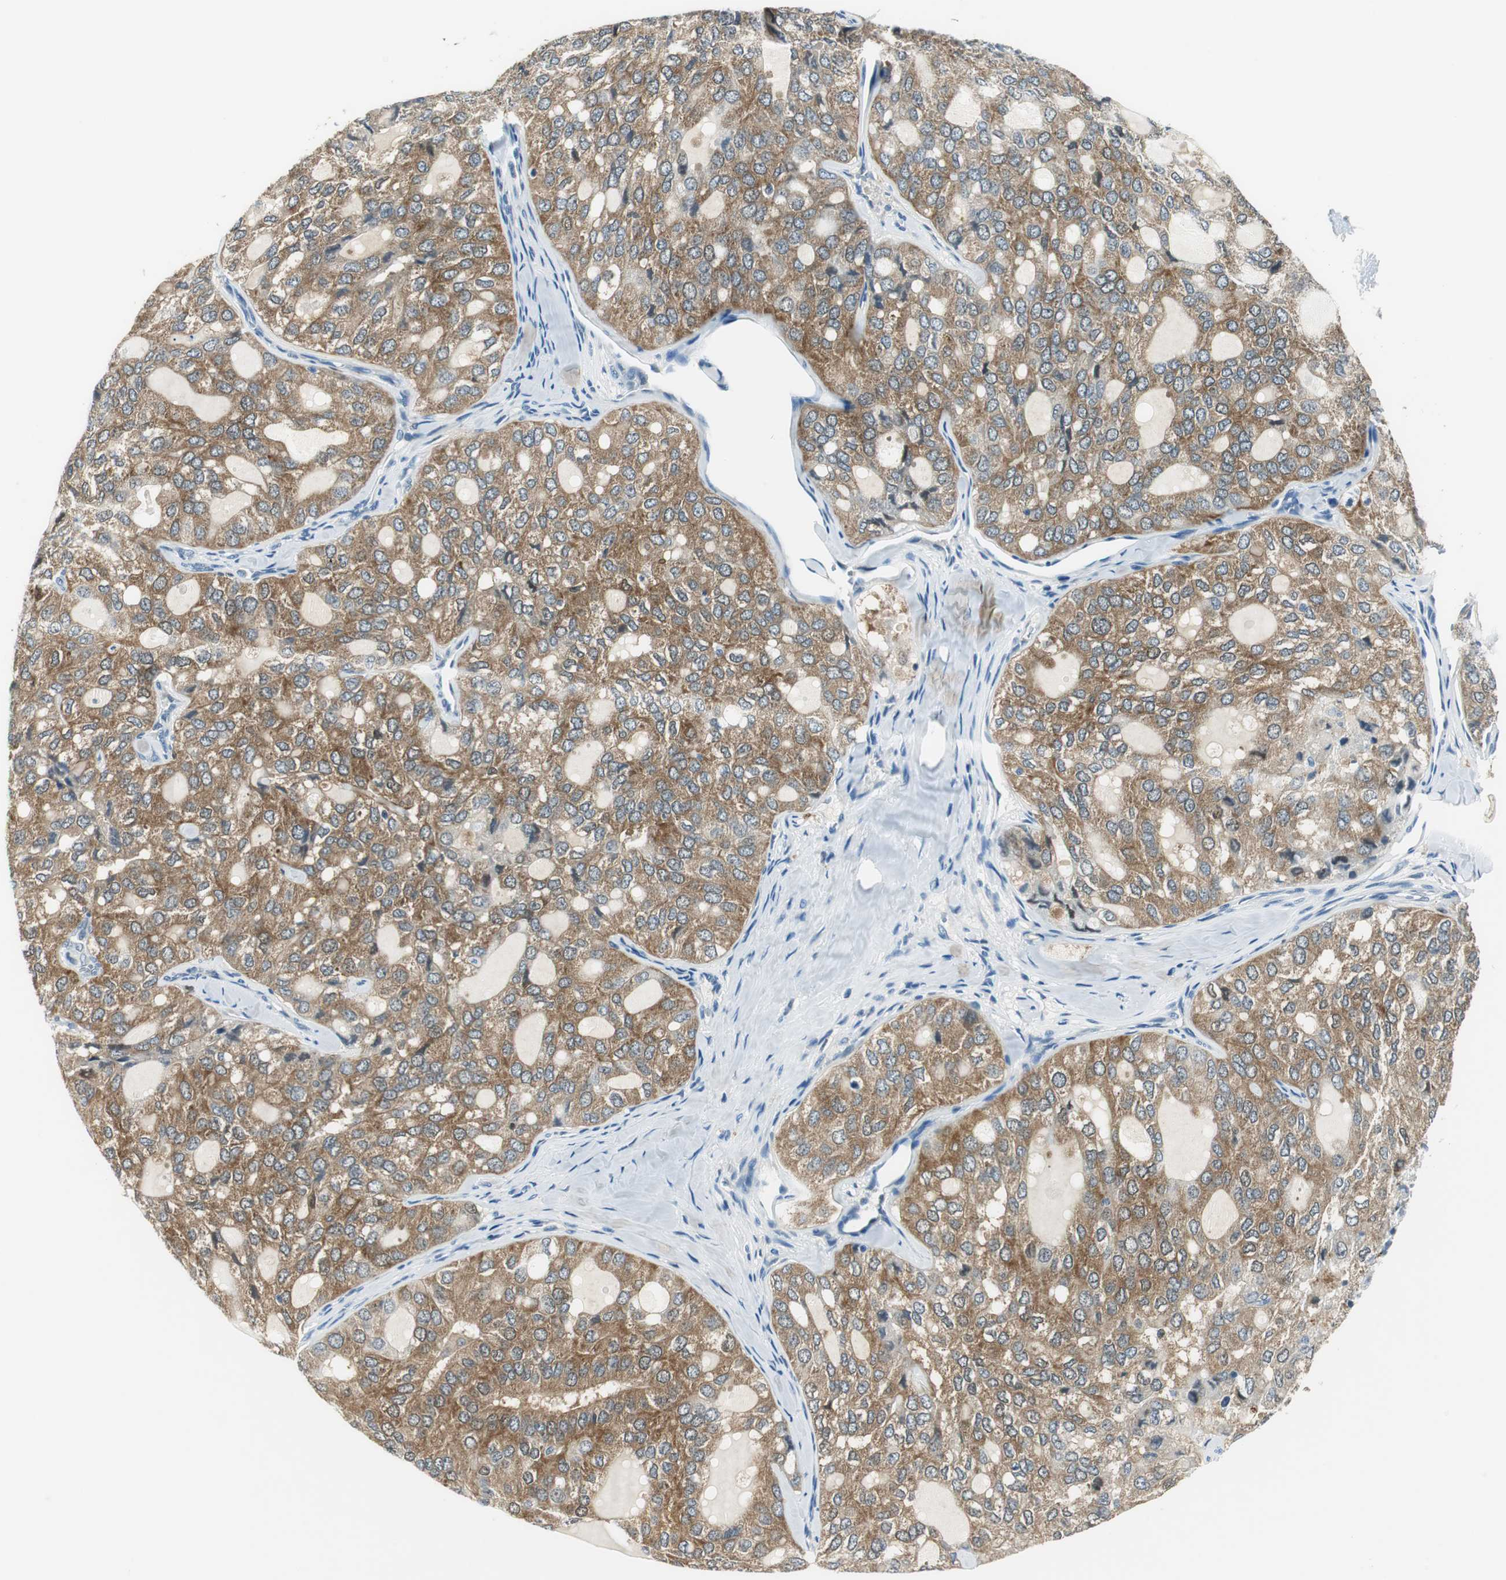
{"staining": {"intensity": "moderate", "quantity": ">75%", "location": "cytoplasmic/membranous"}, "tissue": "thyroid cancer", "cell_type": "Tumor cells", "image_type": "cancer", "snomed": [{"axis": "morphology", "description": "Follicular adenoma carcinoma, NOS"}, {"axis": "topography", "description": "Thyroid gland"}], "caption": "An image of thyroid cancer stained for a protein exhibits moderate cytoplasmic/membranous brown staining in tumor cells. Nuclei are stained in blue.", "gene": "ME1", "patient": {"sex": "male", "age": 75}}